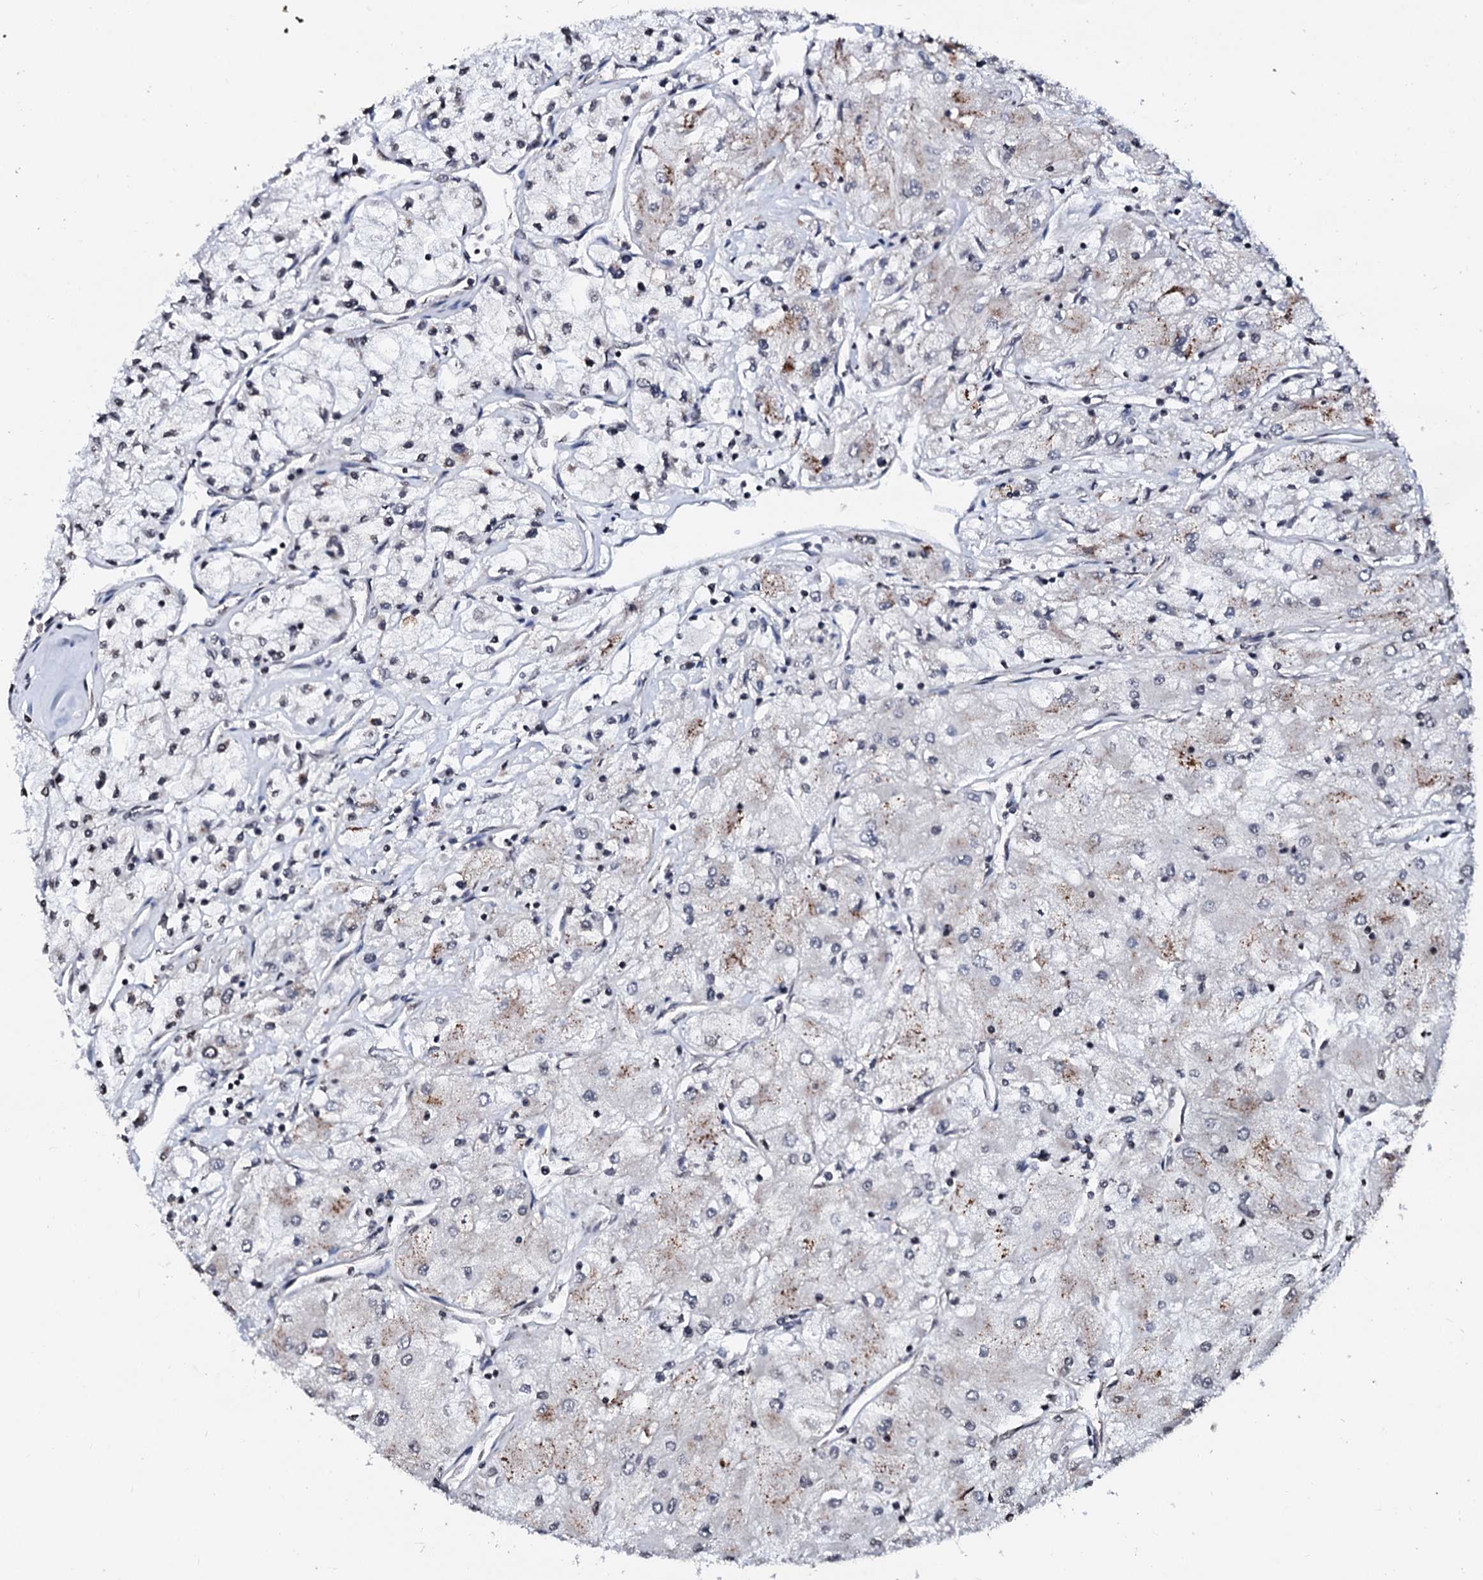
{"staining": {"intensity": "negative", "quantity": "none", "location": "none"}, "tissue": "renal cancer", "cell_type": "Tumor cells", "image_type": "cancer", "snomed": [{"axis": "morphology", "description": "Adenocarcinoma, NOS"}, {"axis": "topography", "description": "Kidney"}], "caption": "High power microscopy photomicrograph of an immunohistochemistry photomicrograph of renal cancer, revealing no significant staining in tumor cells.", "gene": "LSM11", "patient": {"sex": "male", "age": 80}}